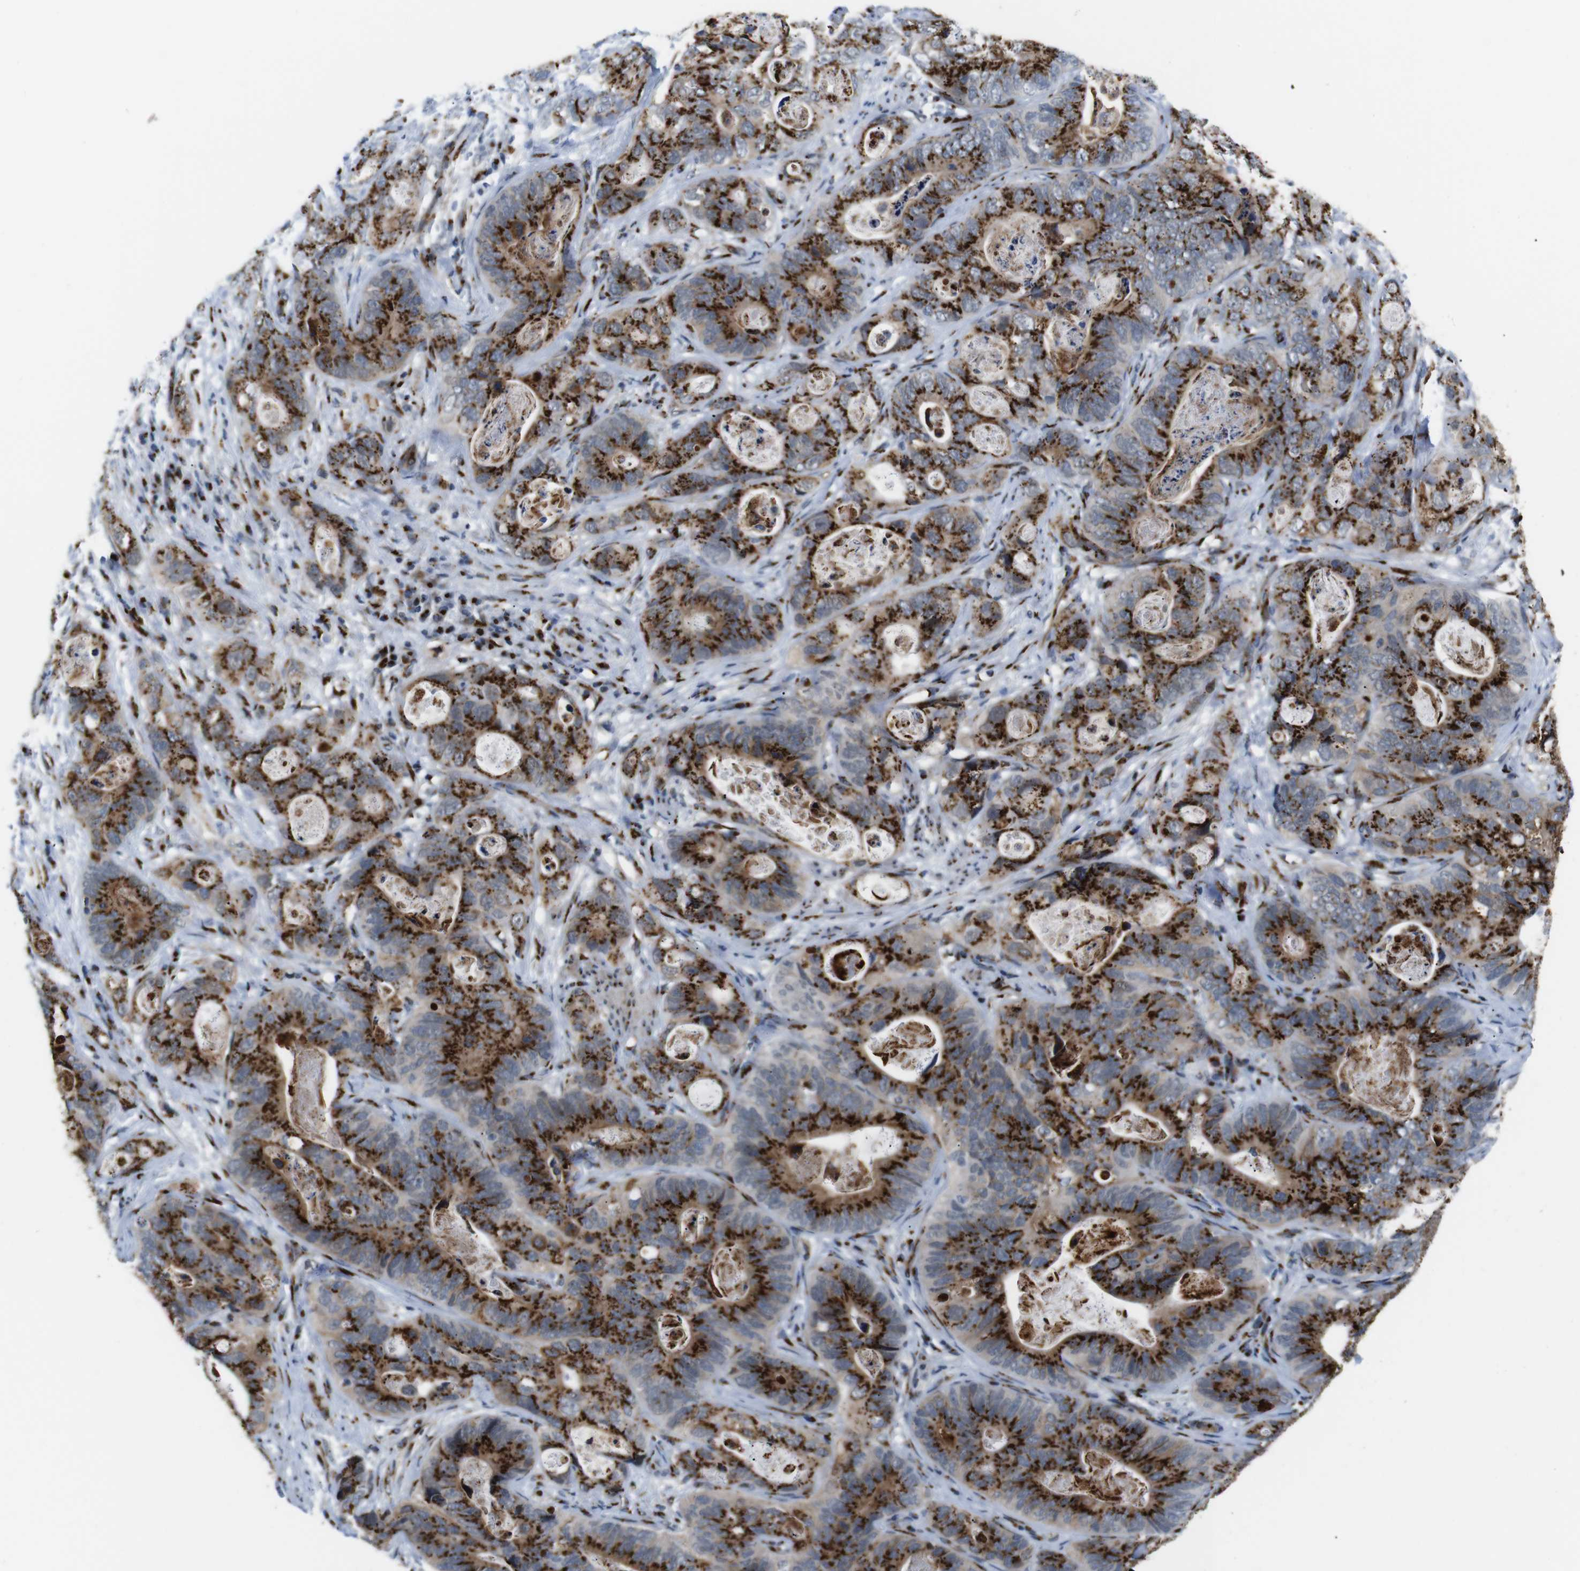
{"staining": {"intensity": "strong", "quantity": ">75%", "location": "cytoplasmic/membranous"}, "tissue": "stomach cancer", "cell_type": "Tumor cells", "image_type": "cancer", "snomed": [{"axis": "morphology", "description": "Adenocarcinoma, NOS"}, {"axis": "topography", "description": "Stomach"}], "caption": "This image reveals adenocarcinoma (stomach) stained with immunohistochemistry (IHC) to label a protein in brown. The cytoplasmic/membranous of tumor cells show strong positivity for the protein. Nuclei are counter-stained blue.", "gene": "TGOLN2", "patient": {"sex": "female", "age": 89}}